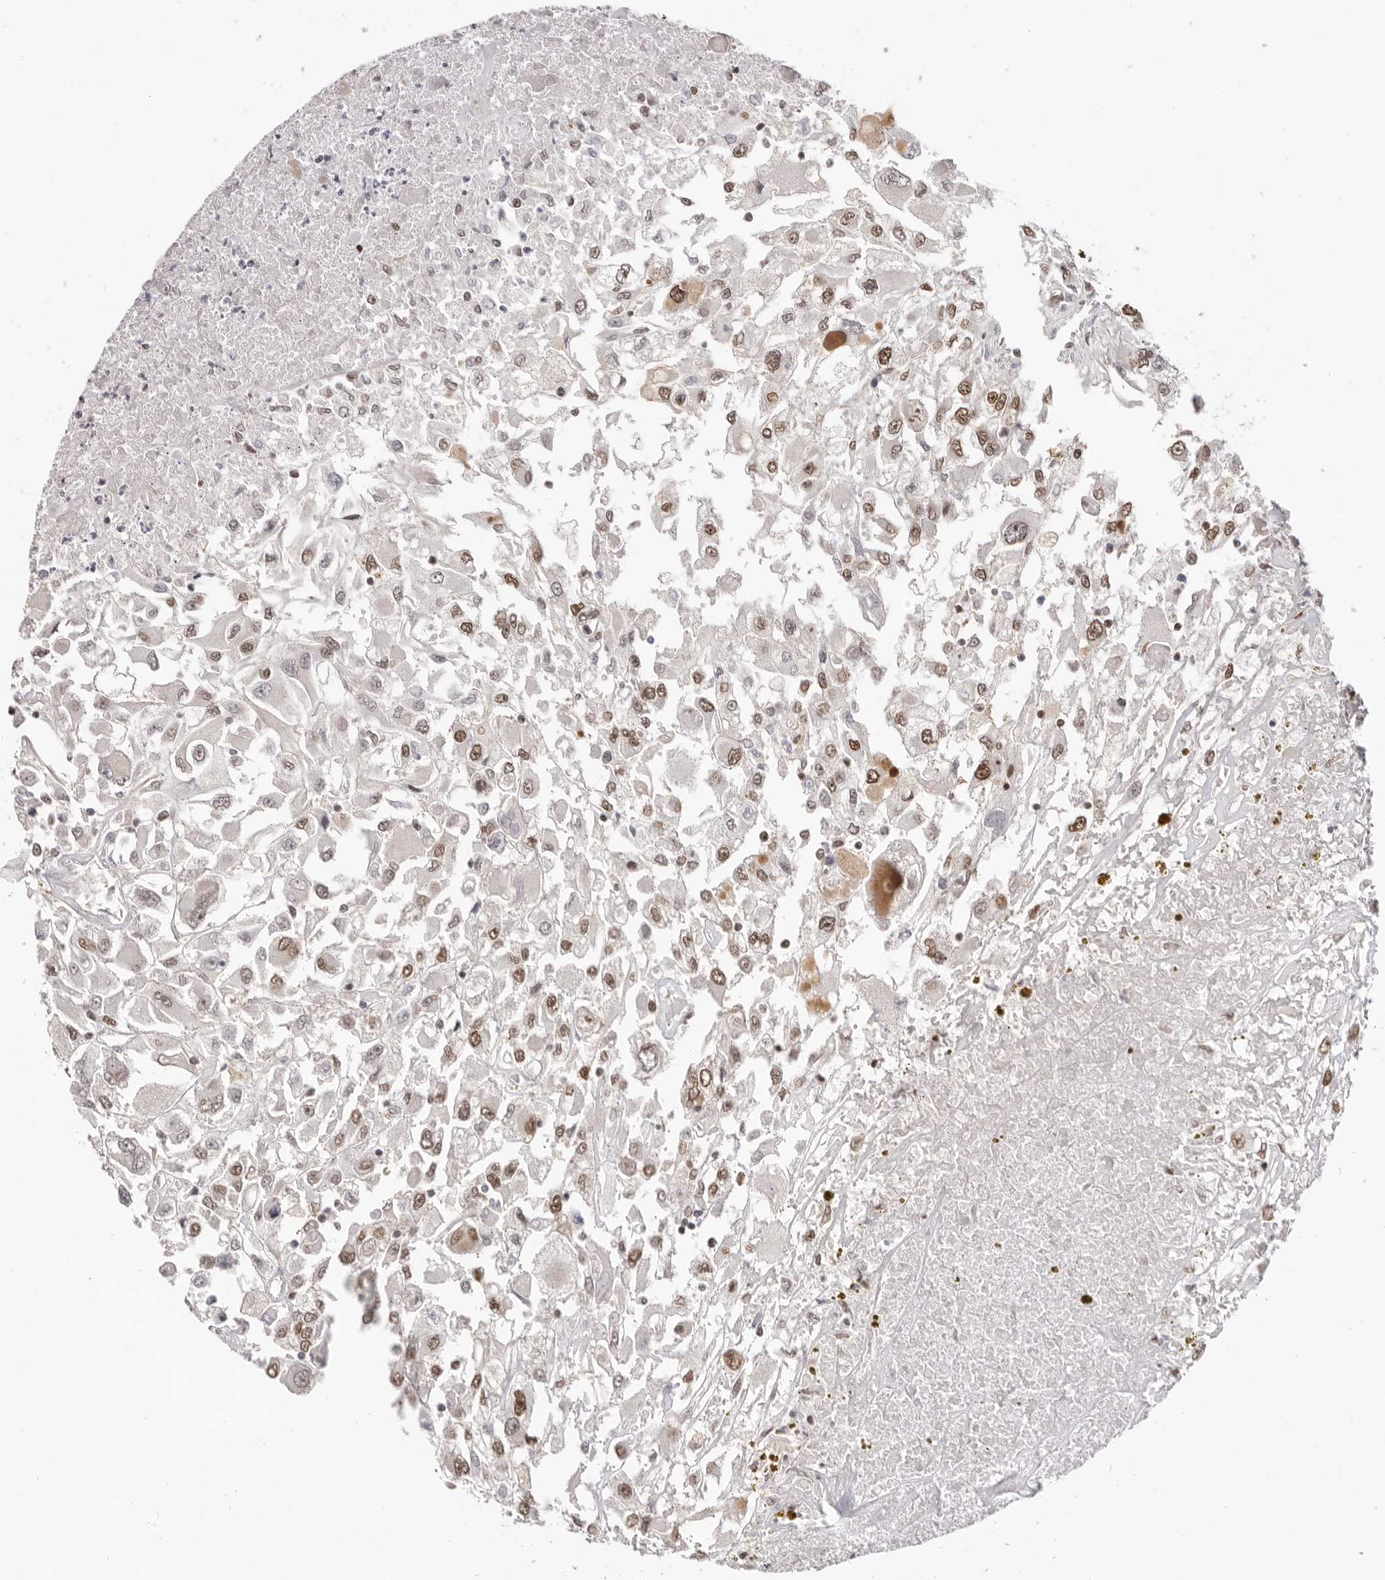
{"staining": {"intensity": "moderate", "quantity": ">75%", "location": "nuclear"}, "tissue": "renal cancer", "cell_type": "Tumor cells", "image_type": "cancer", "snomed": [{"axis": "morphology", "description": "Adenocarcinoma, NOS"}, {"axis": "topography", "description": "Kidney"}], "caption": "This photomicrograph demonstrates immunohistochemistry staining of renal cancer, with medium moderate nuclear positivity in about >75% of tumor cells.", "gene": "CHTOP", "patient": {"sex": "female", "age": 52}}